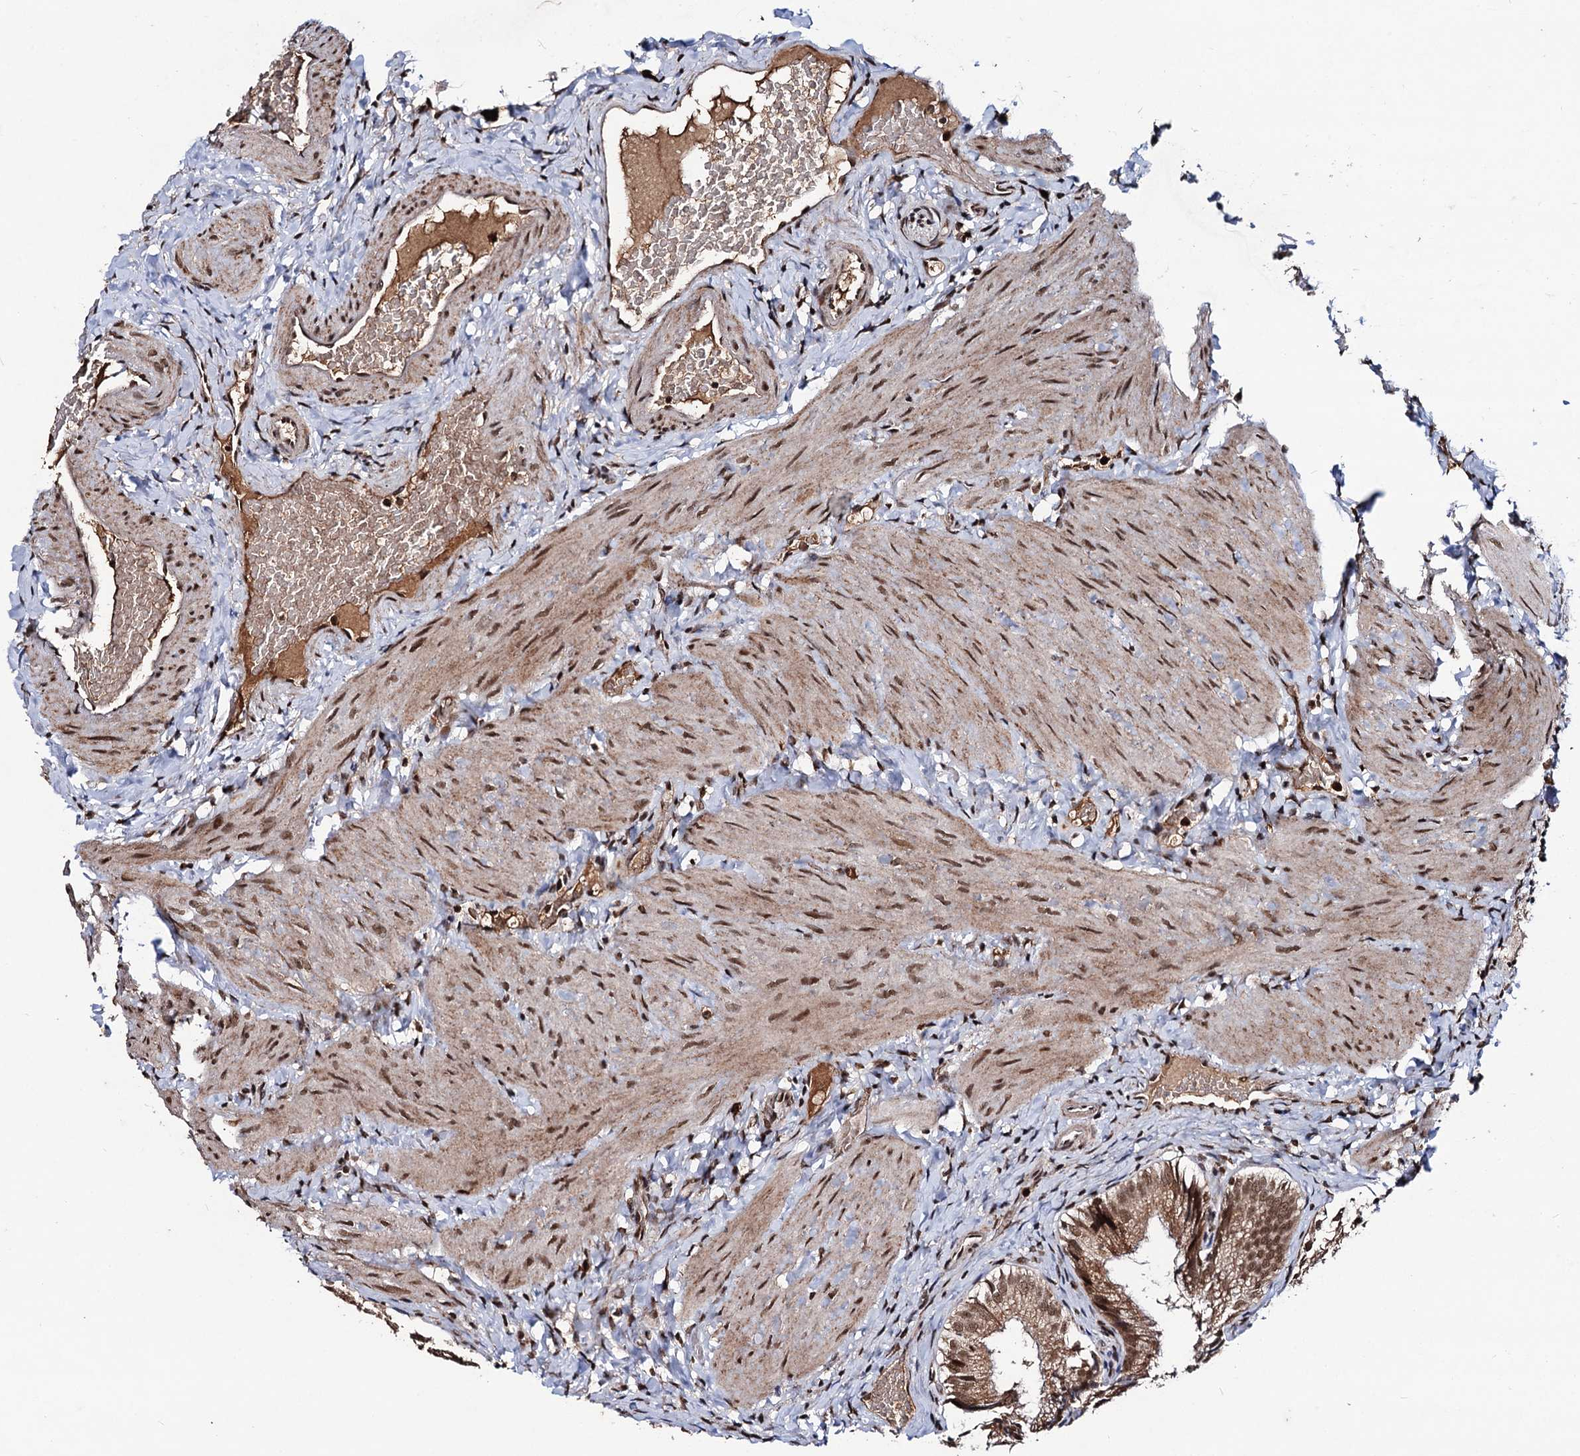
{"staining": {"intensity": "moderate", "quantity": ">75%", "location": "cytoplasmic/membranous,nuclear"}, "tissue": "gallbladder", "cell_type": "Glandular cells", "image_type": "normal", "snomed": [{"axis": "morphology", "description": "Normal tissue, NOS"}, {"axis": "topography", "description": "Gallbladder"}], "caption": "Protein staining demonstrates moderate cytoplasmic/membranous,nuclear positivity in about >75% of glandular cells in unremarkable gallbladder. The staining is performed using DAB (3,3'-diaminobenzidine) brown chromogen to label protein expression. The nuclei are counter-stained blue using hematoxylin.", "gene": "SFSWAP", "patient": {"sex": "female", "age": 30}}